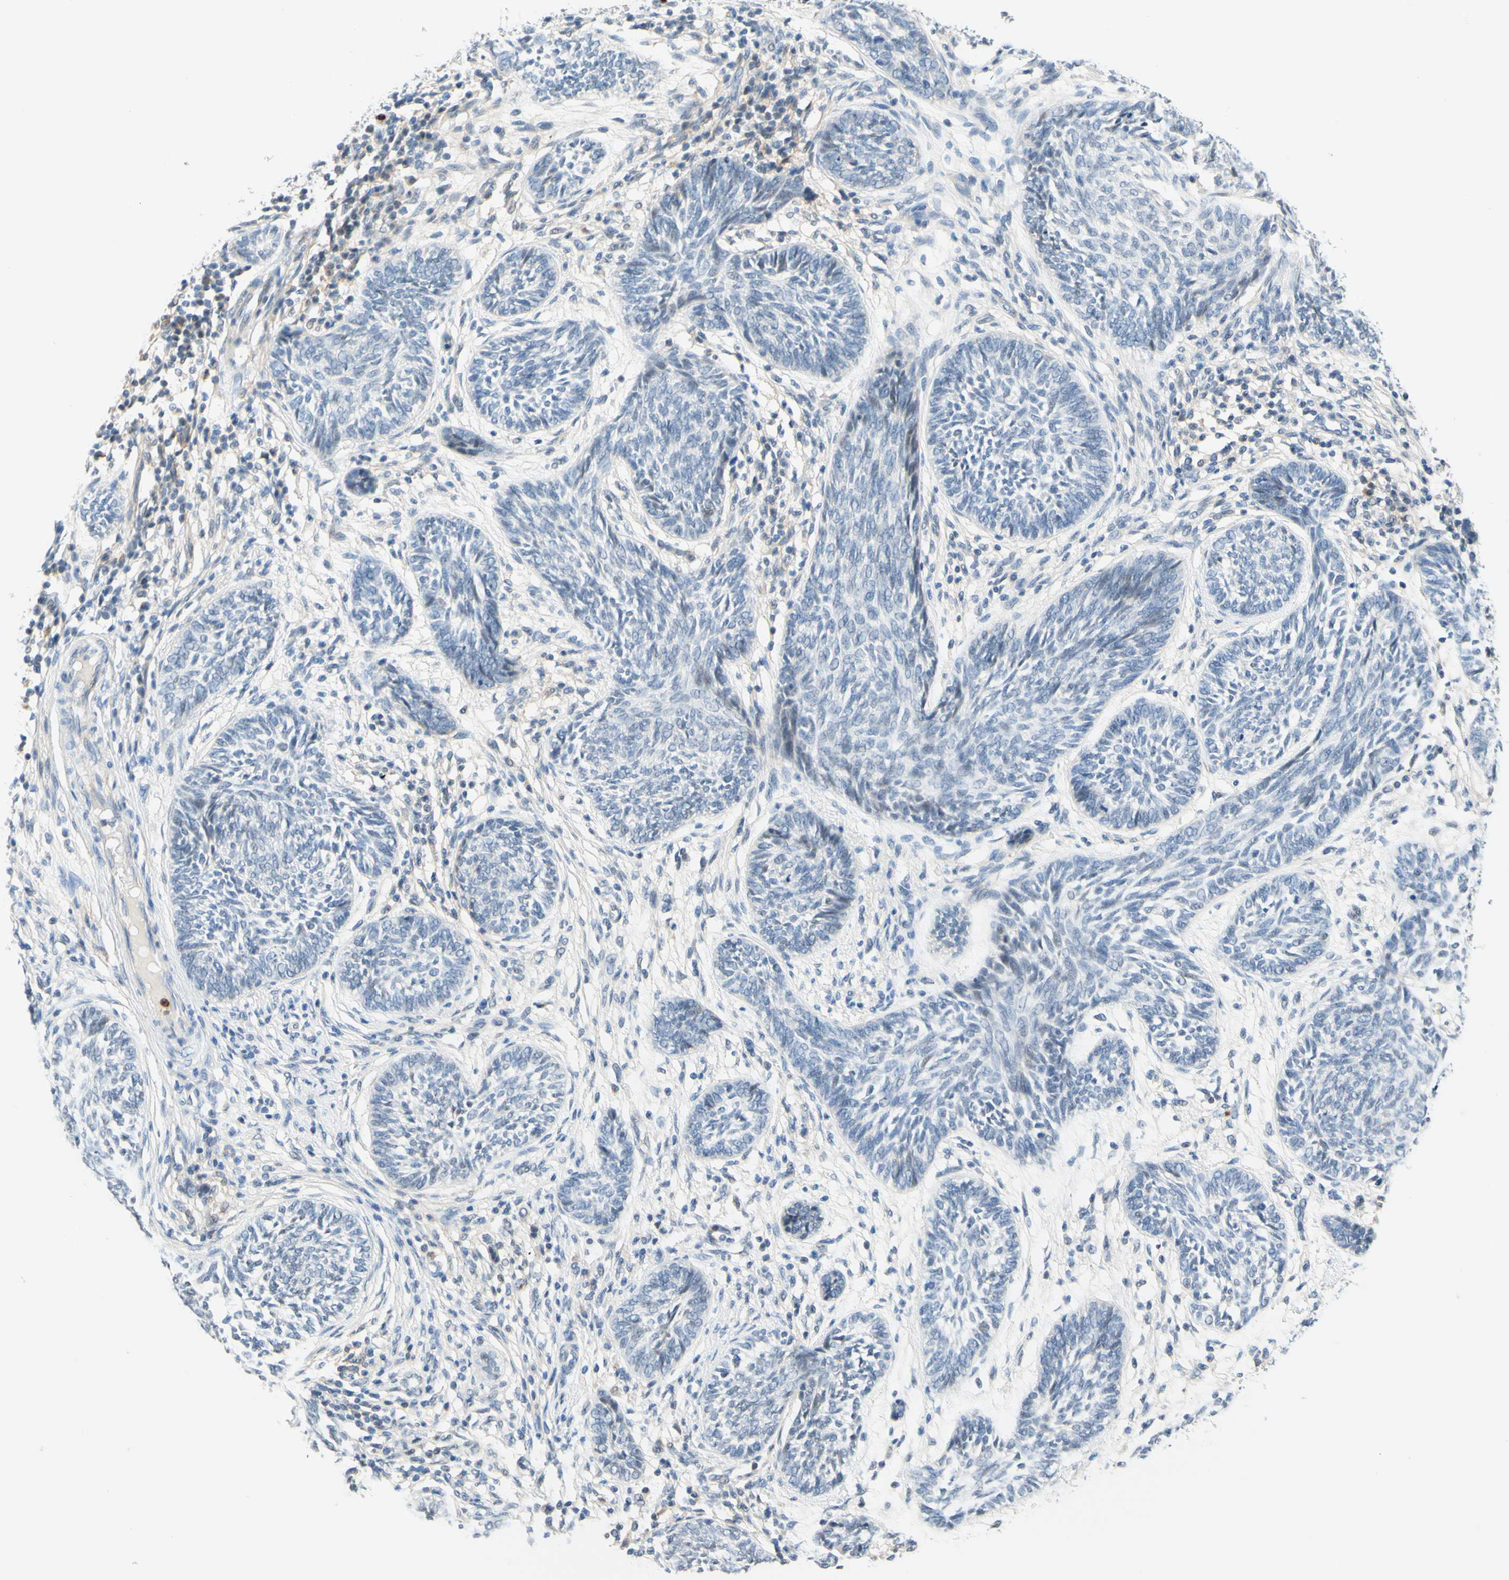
{"staining": {"intensity": "negative", "quantity": "none", "location": "none"}, "tissue": "skin cancer", "cell_type": "Tumor cells", "image_type": "cancer", "snomed": [{"axis": "morphology", "description": "Papilloma, NOS"}, {"axis": "morphology", "description": "Basal cell carcinoma"}, {"axis": "topography", "description": "Skin"}], "caption": "Skin cancer stained for a protein using IHC reveals no staining tumor cells.", "gene": "TREM2", "patient": {"sex": "male", "age": 87}}